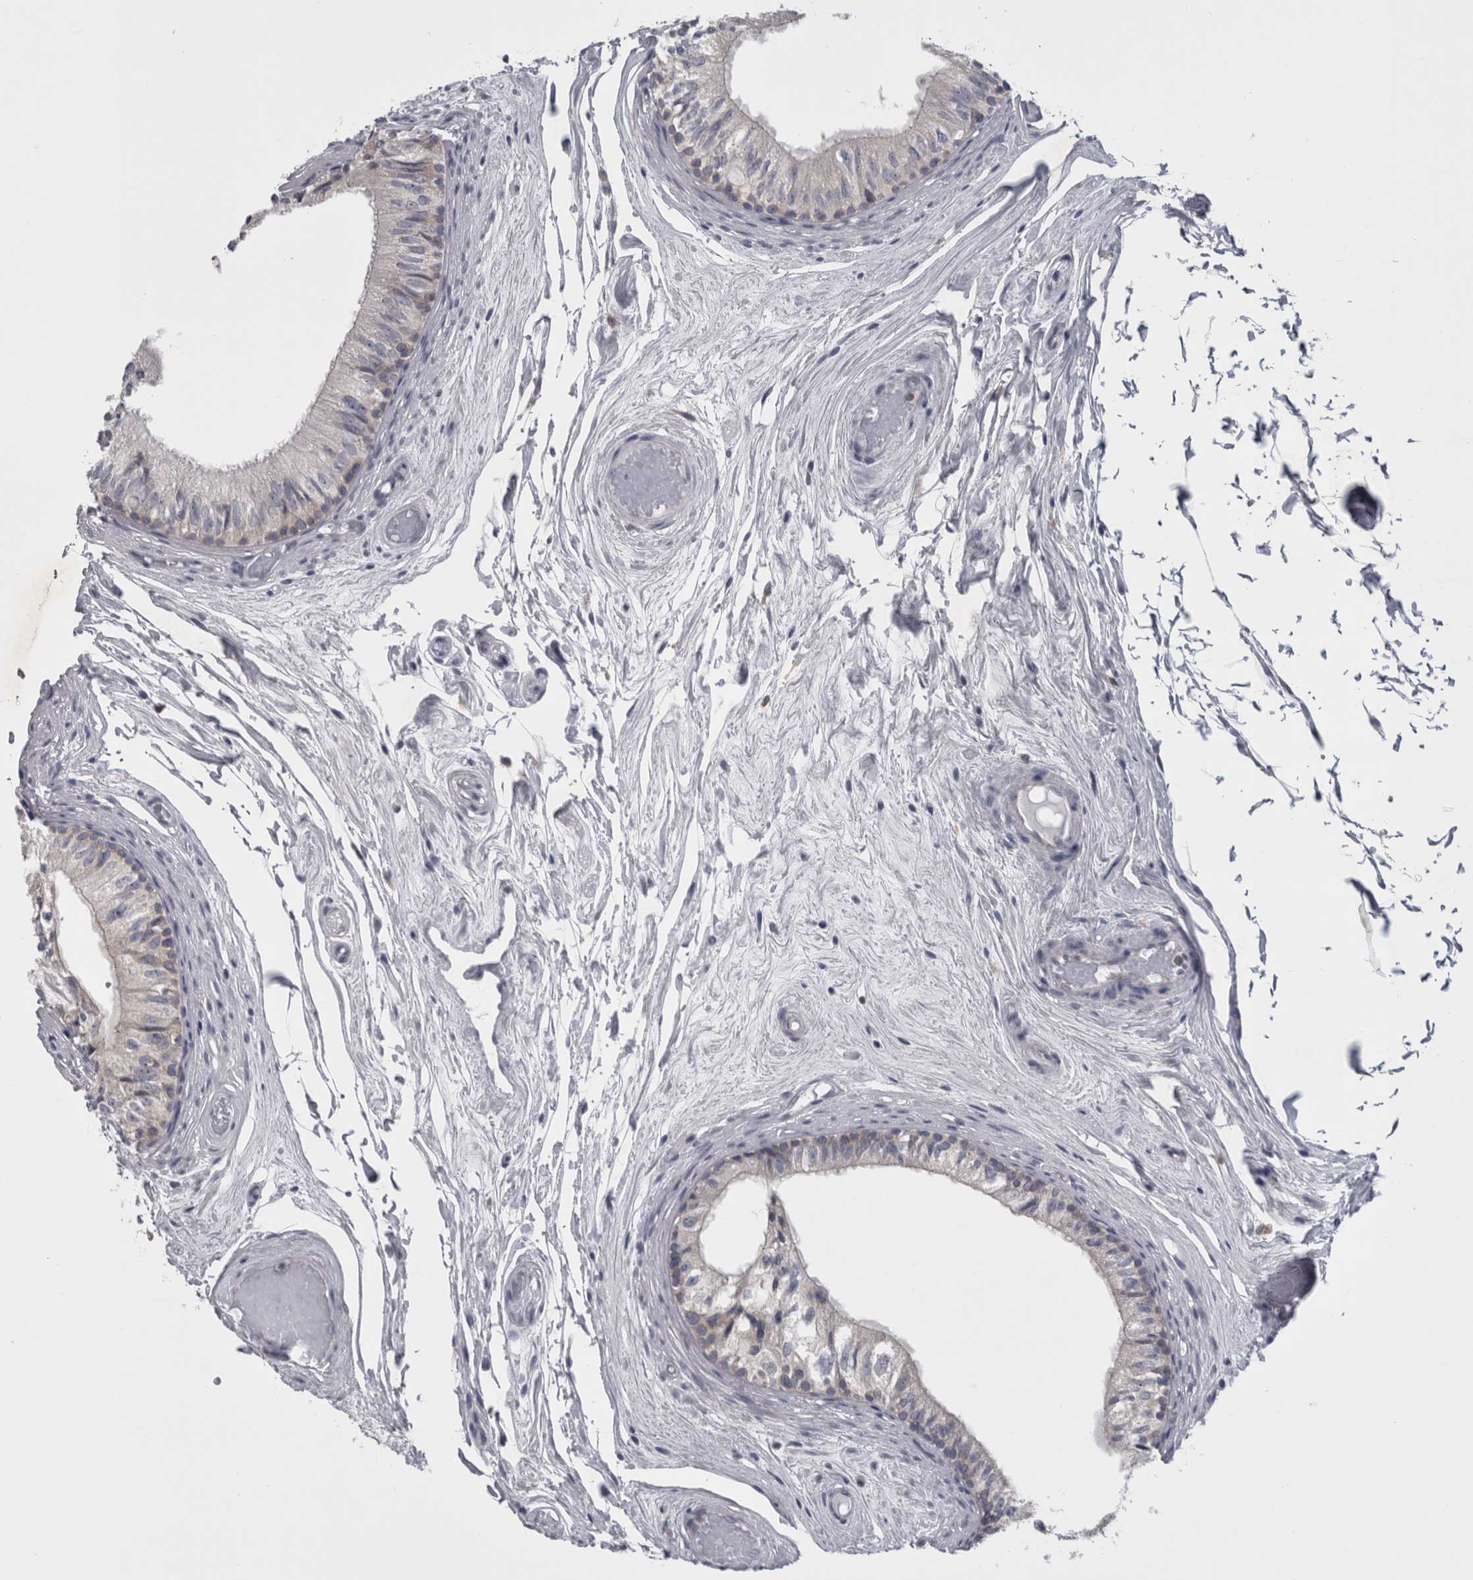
{"staining": {"intensity": "weak", "quantity": "25%-75%", "location": "cytoplasmic/membranous"}, "tissue": "epididymis", "cell_type": "Glandular cells", "image_type": "normal", "snomed": [{"axis": "morphology", "description": "Normal tissue, NOS"}, {"axis": "topography", "description": "Epididymis"}], "caption": "Immunohistochemical staining of unremarkable epididymis demonstrates 25%-75% levels of weak cytoplasmic/membranous protein expression in about 25%-75% of glandular cells.", "gene": "PRRC2C", "patient": {"sex": "male", "age": 79}}